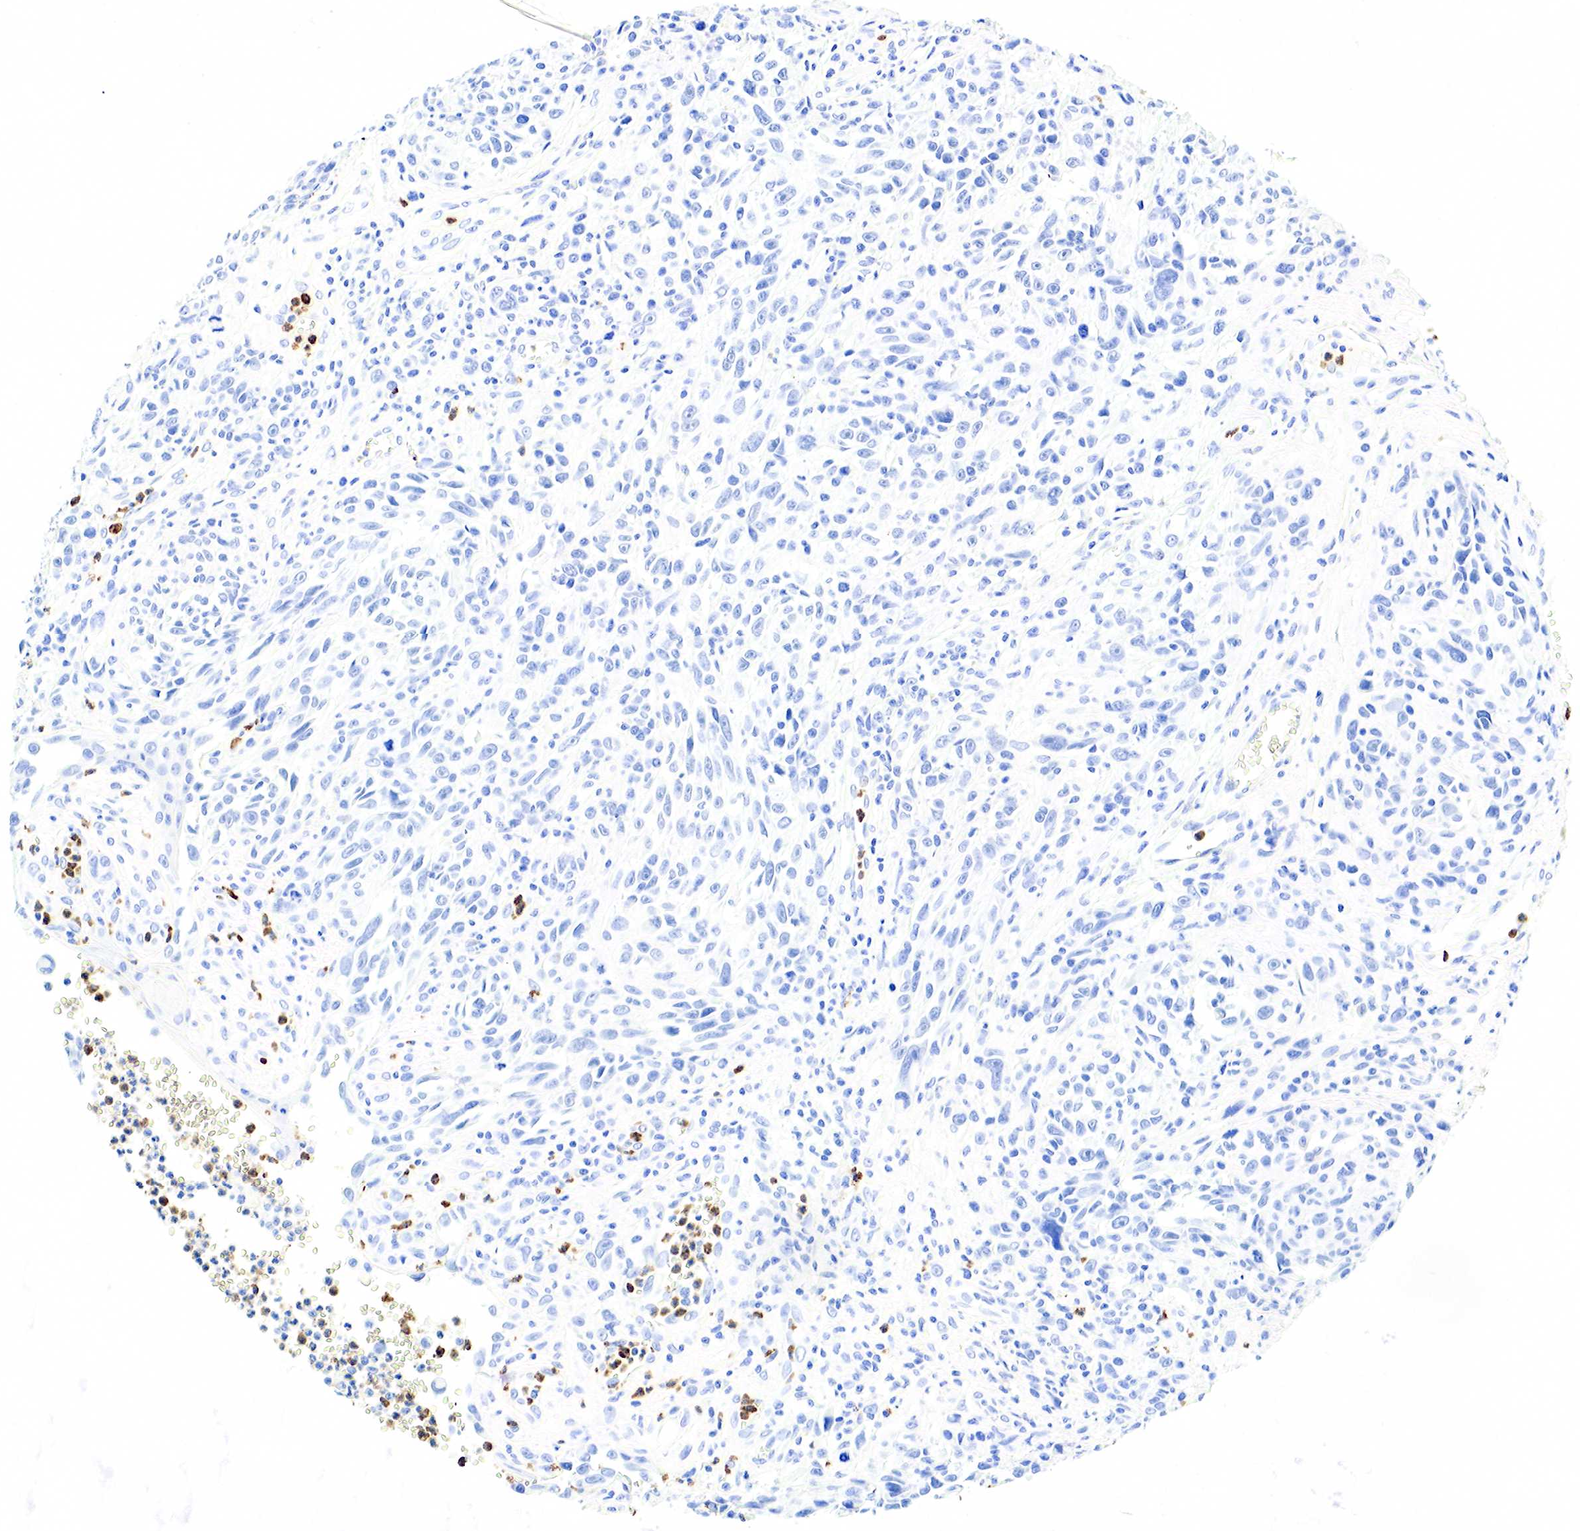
{"staining": {"intensity": "negative", "quantity": "none", "location": "none"}, "tissue": "melanoma", "cell_type": "Tumor cells", "image_type": "cancer", "snomed": [{"axis": "morphology", "description": "Malignant melanoma, NOS"}, {"axis": "topography", "description": "Skin"}], "caption": "This image is of melanoma stained with immunohistochemistry (IHC) to label a protein in brown with the nuclei are counter-stained blue. There is no staining in tumor cells.", "gene": "FUT4", "patient": {"sex": "female", "age": 82}}